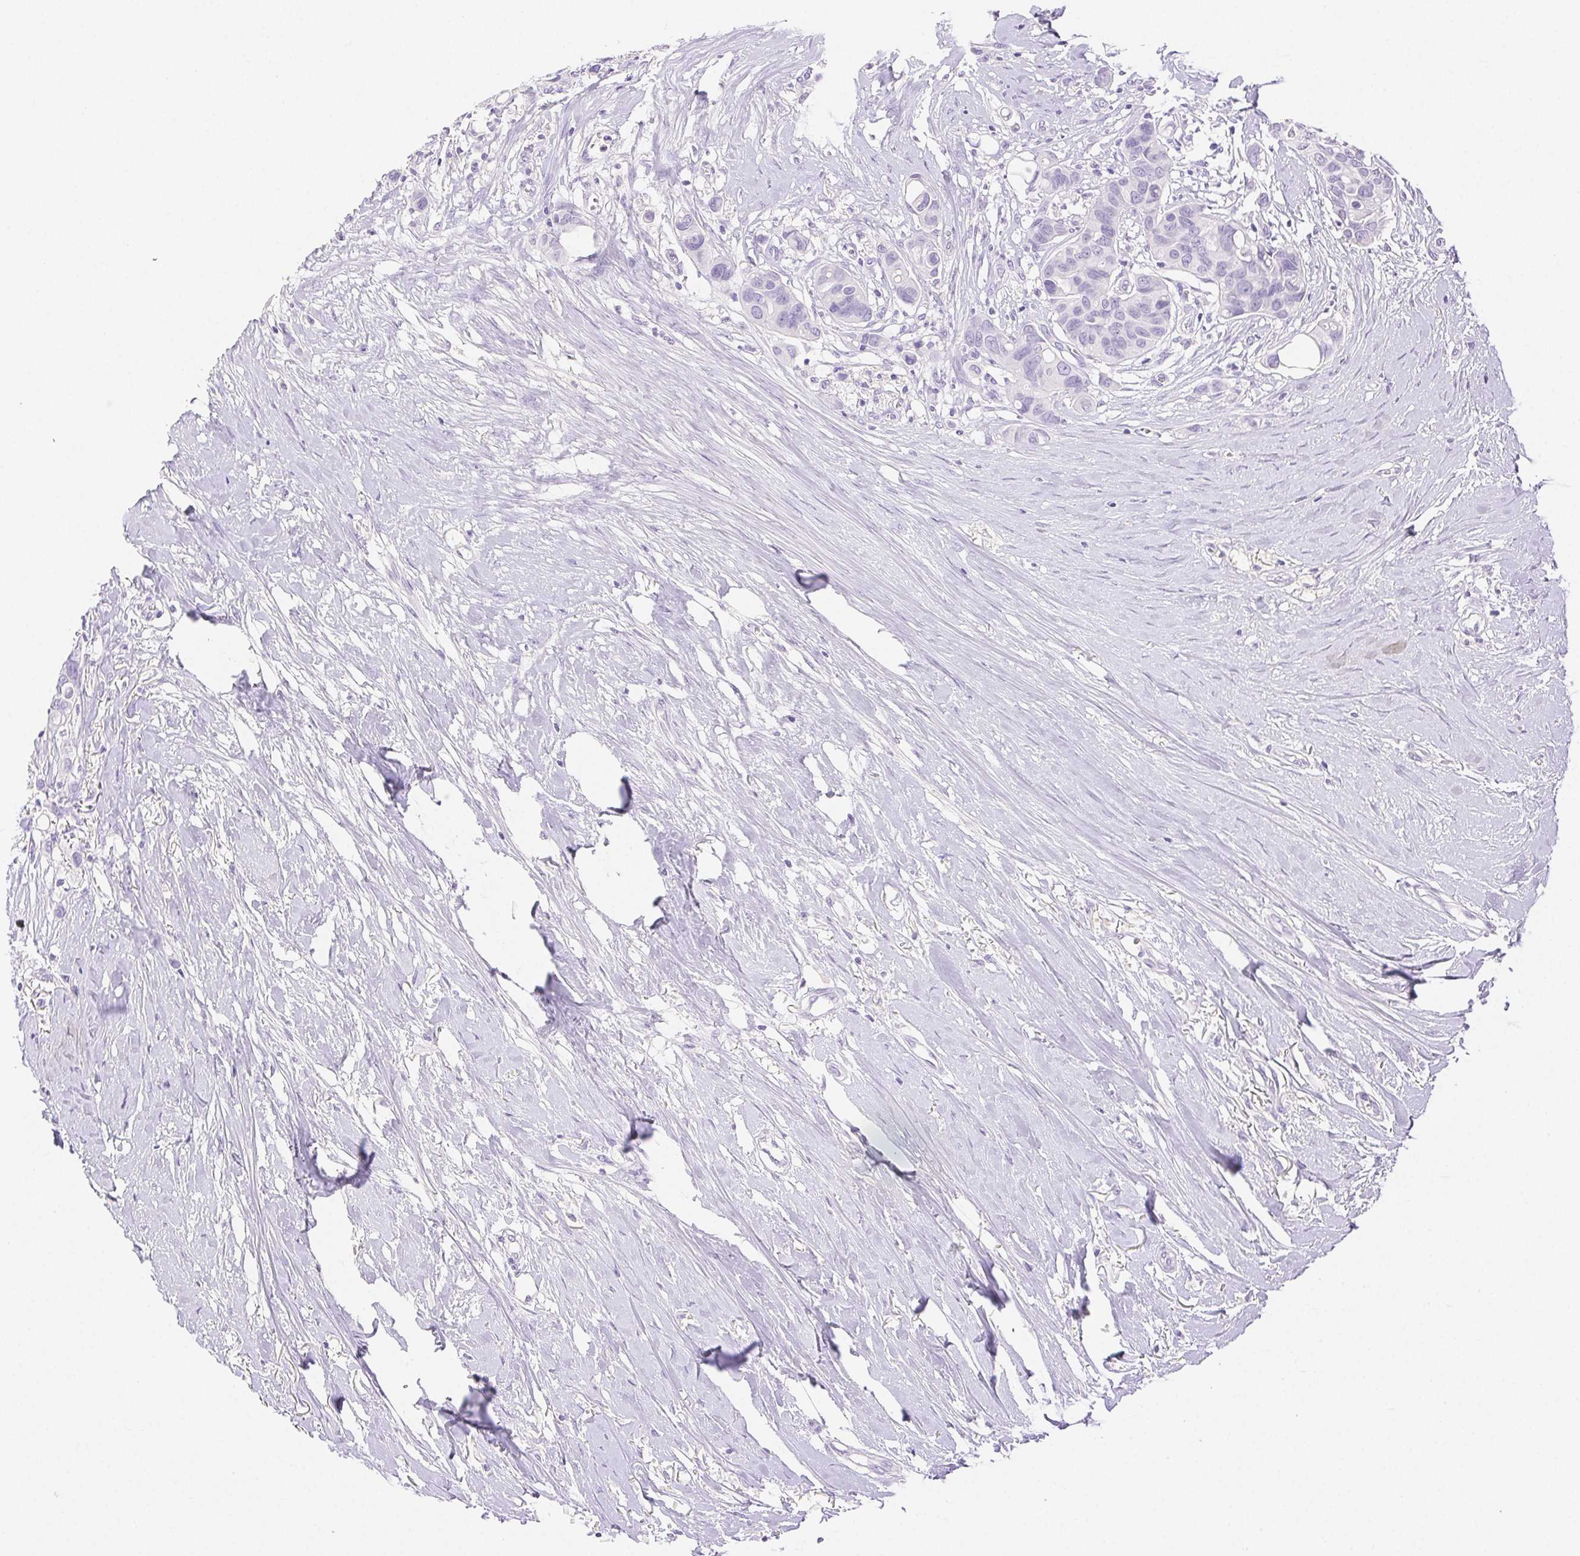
{"staining": {"intensity": "negative", "quantity": "none", "location": "none"}, "tissue": "breast cancer", "cell_type": "Tumor cells", "image_type": "cancer", "snomed": [{"axis": "morphology", "description": "Duct carcinoma"}, {"axis": "topography", "description": "Breast"}], "caption": "Immunohistochemistry photomicrograph of breast cancer stained for a protein (brown), which exhibits no staining in tumor cells. Nuclei are stained in blue.", "gene": "SPACA4", "patient": {"sex": "female", "age": 54}}